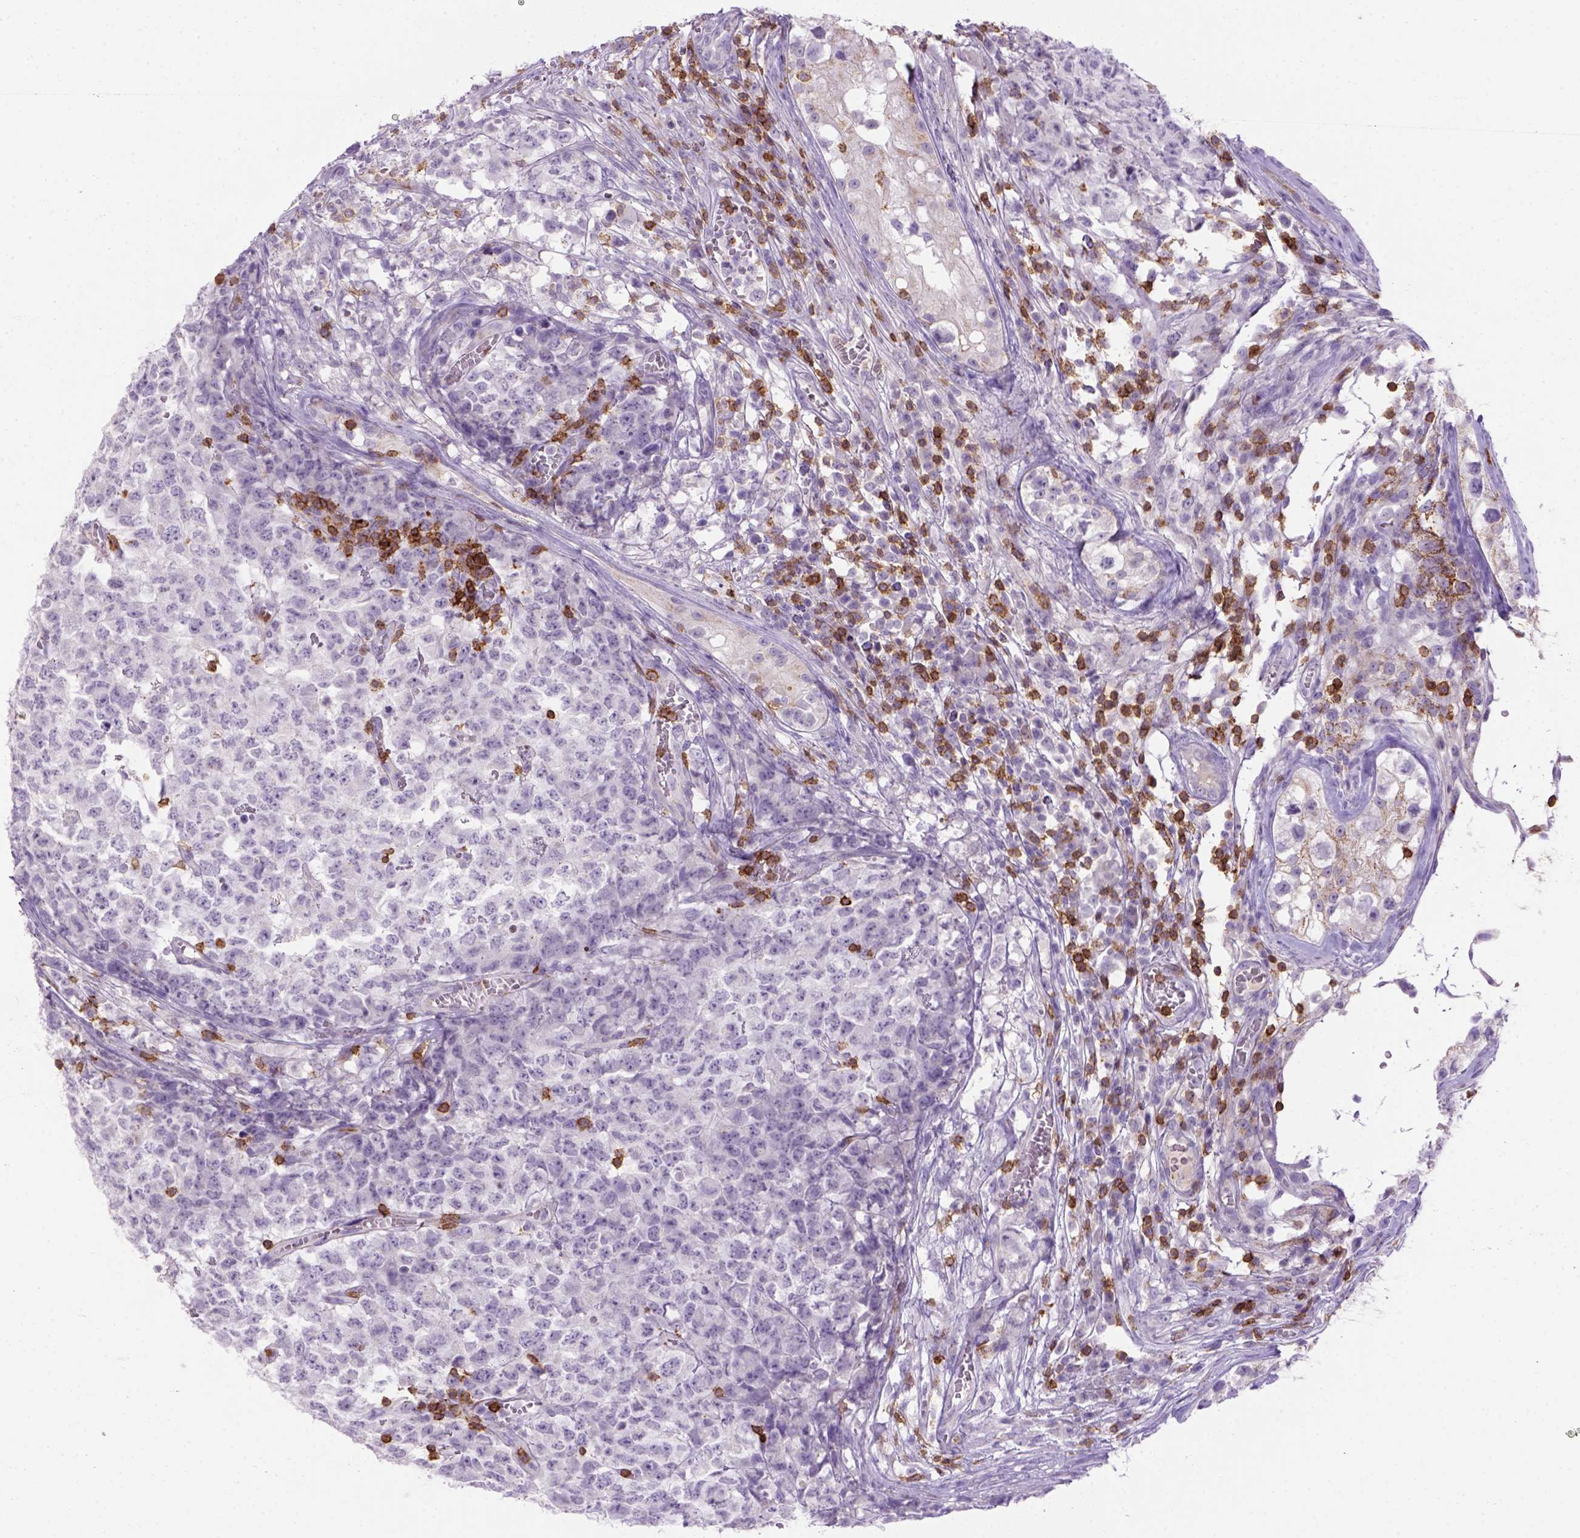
{"staining": {"intensity": "negative", "quantity": "none", "location": "none"}, "tissue": "testis cancer", "cell_type": "Tumor cells", "image_type": "cancer", "snomed": [{"axis": "morphology", "description": "Carcinoma, Embryonal, NOS"}, {"axis": "topography", "description": "Testis"}], "caption": "There is no significant expression in tumor cells of embryonal carcinoma (testis).", "gene": "CD3E", "patient": {"sex": "male", "age": 23}}